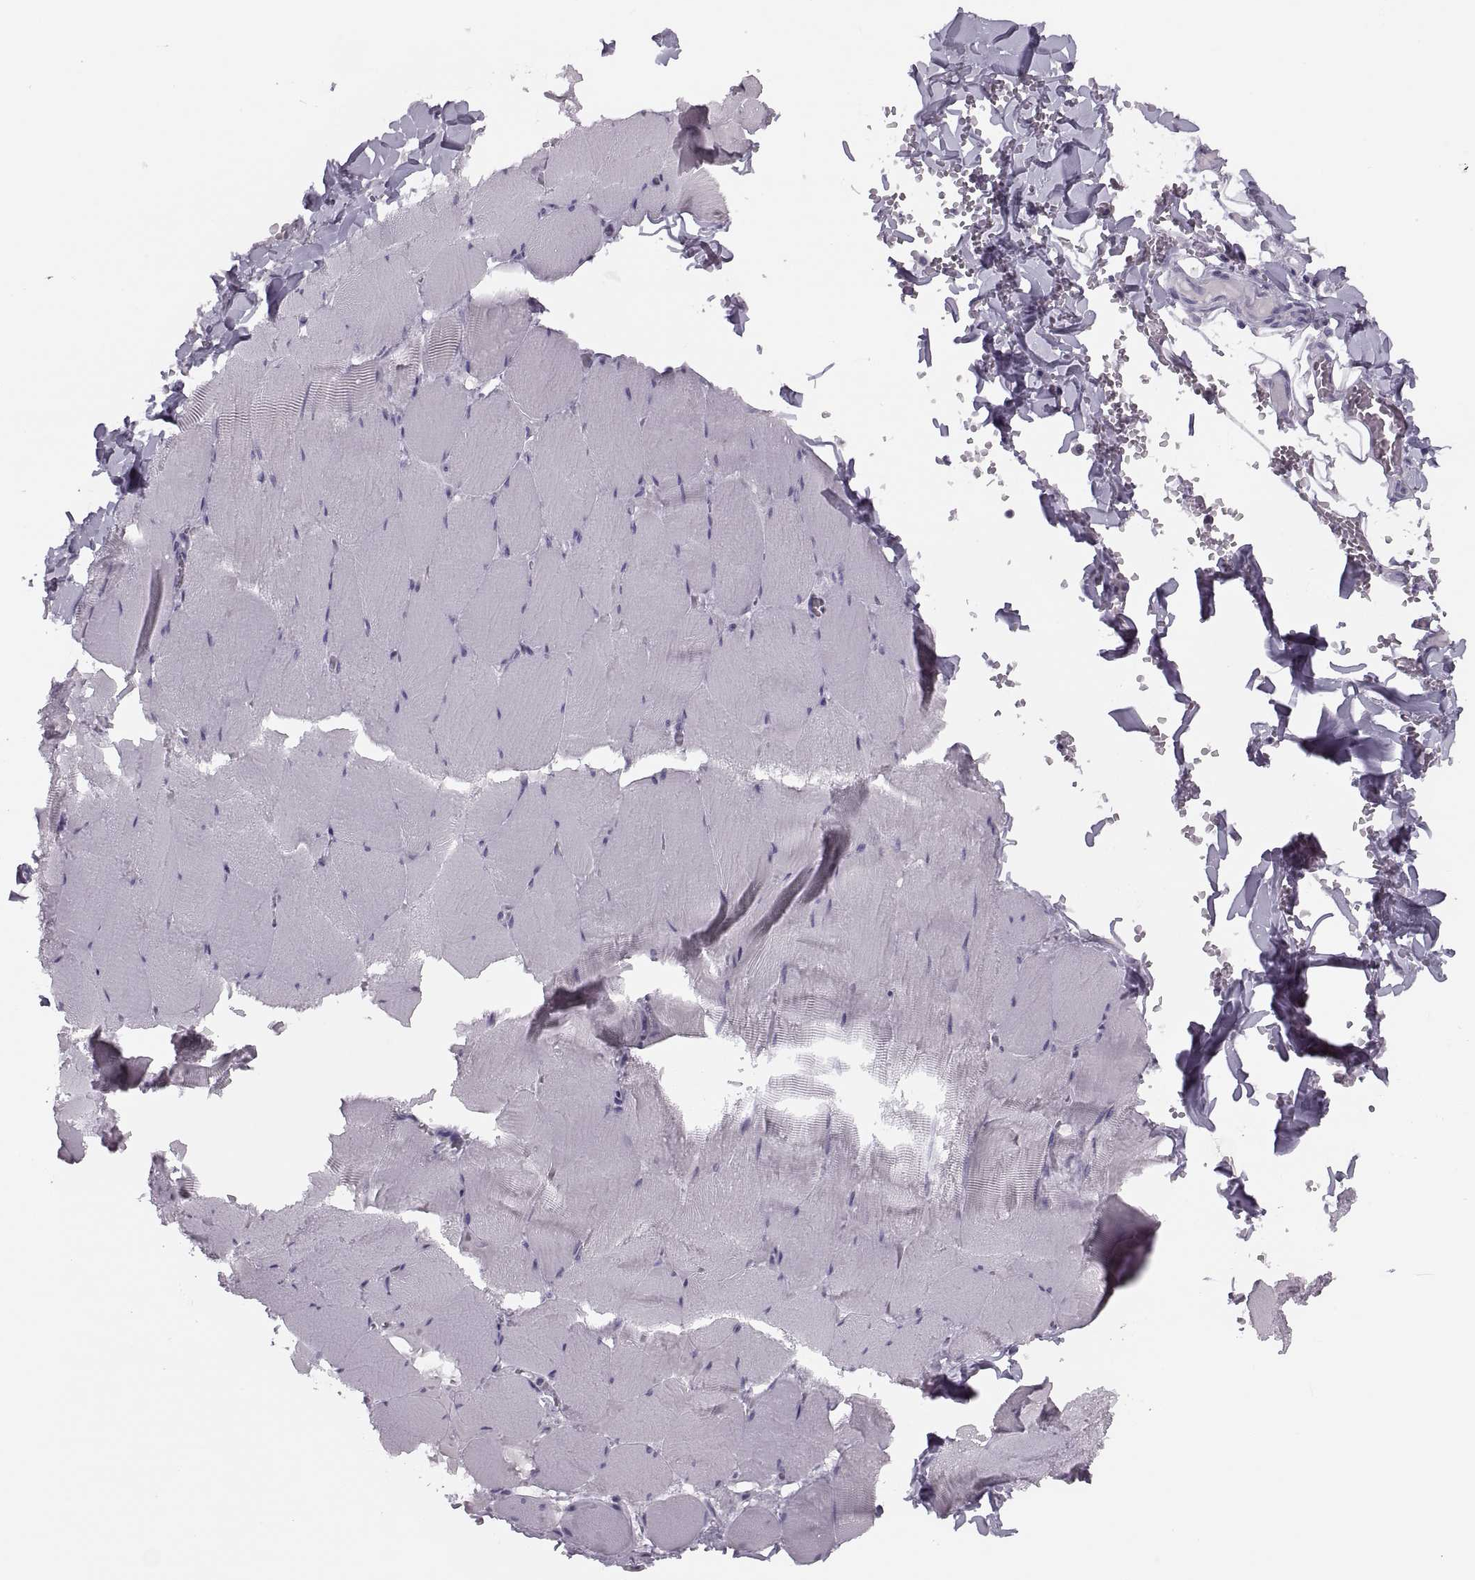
{"staining": {"intensity": "negative", "quantity": "none", "location": "none"}, "tissue": "skeletal muscle", "cell_type": "Myocytes", "image_type": "normal", "snomed": [{"axis": "morphology", "description": "Normal tissue, NOS"}, {"axis": "morphology", "description": "Malignant melanoma, Metastatic site"}, {"axis": "topography", "description": "Skeletal muscle"}], "caption": "DAB (3,3'-diaminobenzidine) immunohistochemical staining of unremarkable skeletal muscle shows no significant staining in myocytes. (DAB immunohistochemistry with hematoxylin counter stain).", "gene": "FAM24A", "patient": {"sex": "male", "age": 50}}